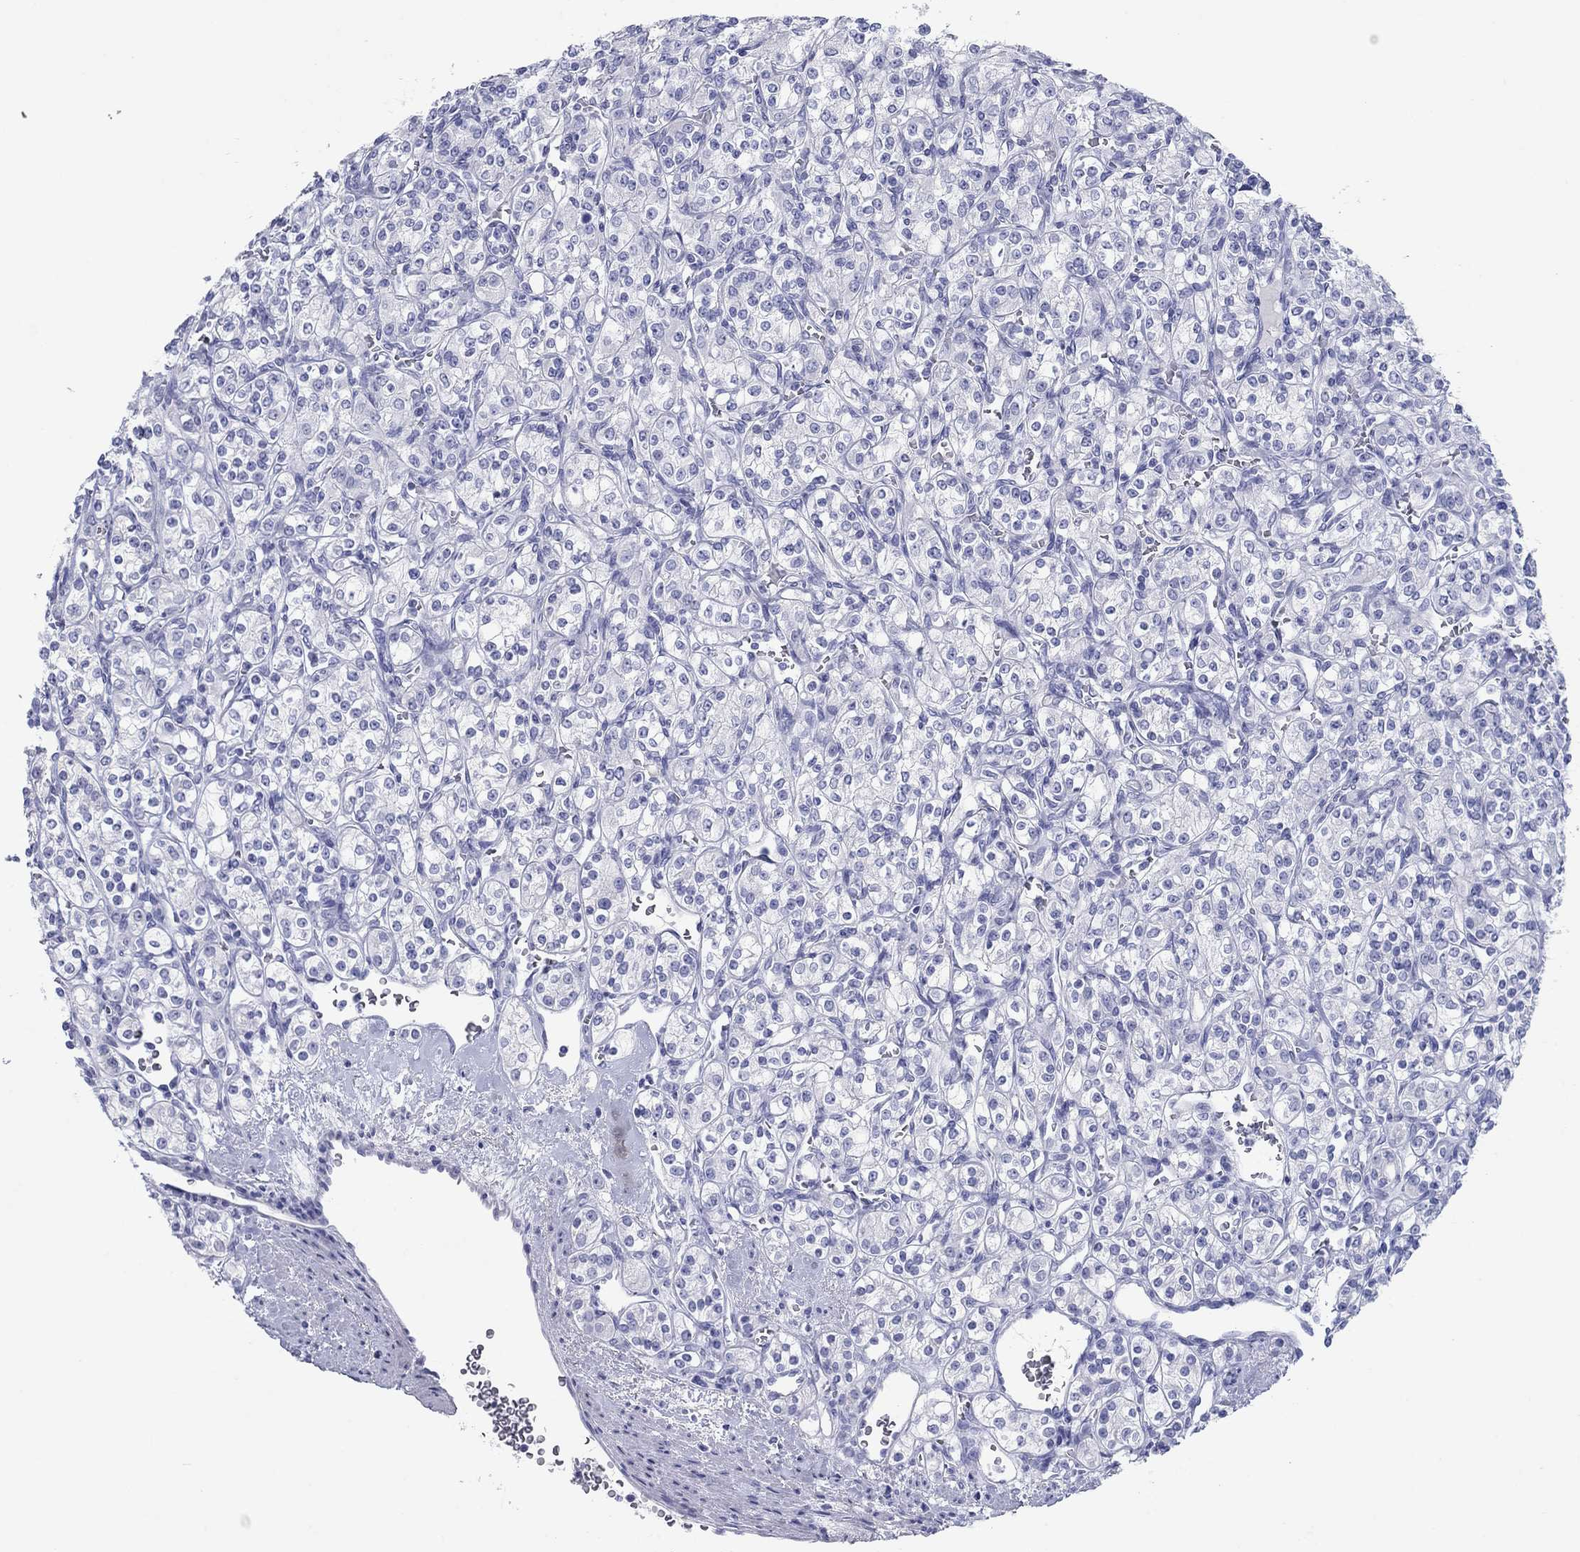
{"staining": {"intensity": "negative", "quantity": "none", "location": "none"}, "tissue": "renal cancer", "cell_type": "Tumor cells", "image_type": "cancer", "snomed": [{"axis": "morphology", "description": "Adenocarcinoma, NOS"}, {"axis": "topography", "description": "Kidney"}], "caption": "Renal cancer (adenocarcinoma) stained for a protein using immunohistochemistry (IHC) reveals no positivity tumor cells.", "gene": "ATP4A", "patient": {"sex": "male", "age": 77}}